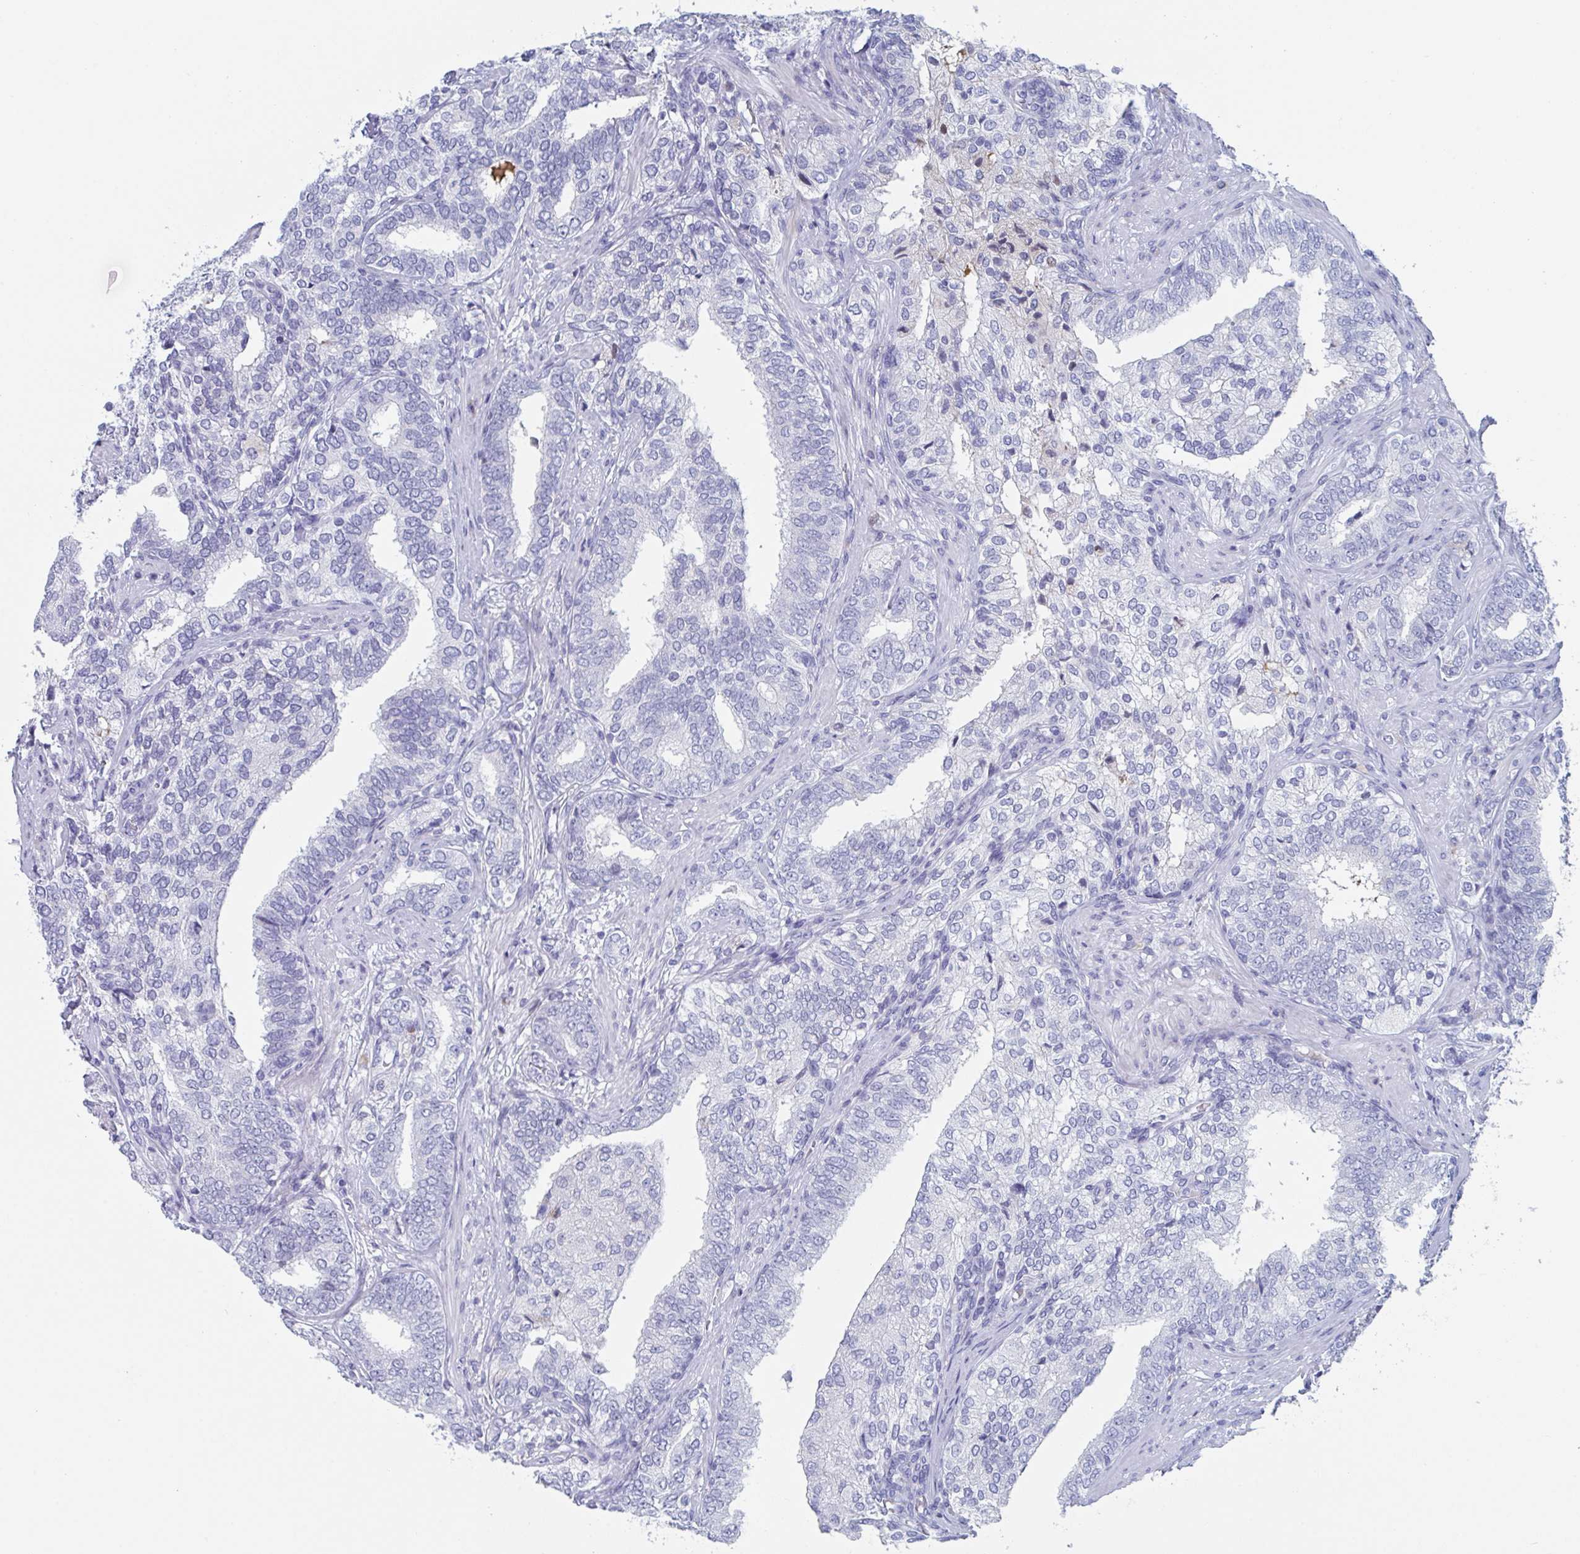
{"staining": {"intensity": "negative", "quantity": "none", "location": "none"}, "tissue": "prostate cancer", "cell_type": "Tumor cells", "image_type": "cancer", "snomed": [{"axis": "morphology", "description": "Adenocarcinoma, High grade"}, {"axis": "topography", "description": "Prostate"}], "caption": "Tumor cells show no significant protein positivity in high-grade adenocarcinoma (prostate).", "gene": "NT5C3B", "patient": {"sex": "male", "age": 72}}